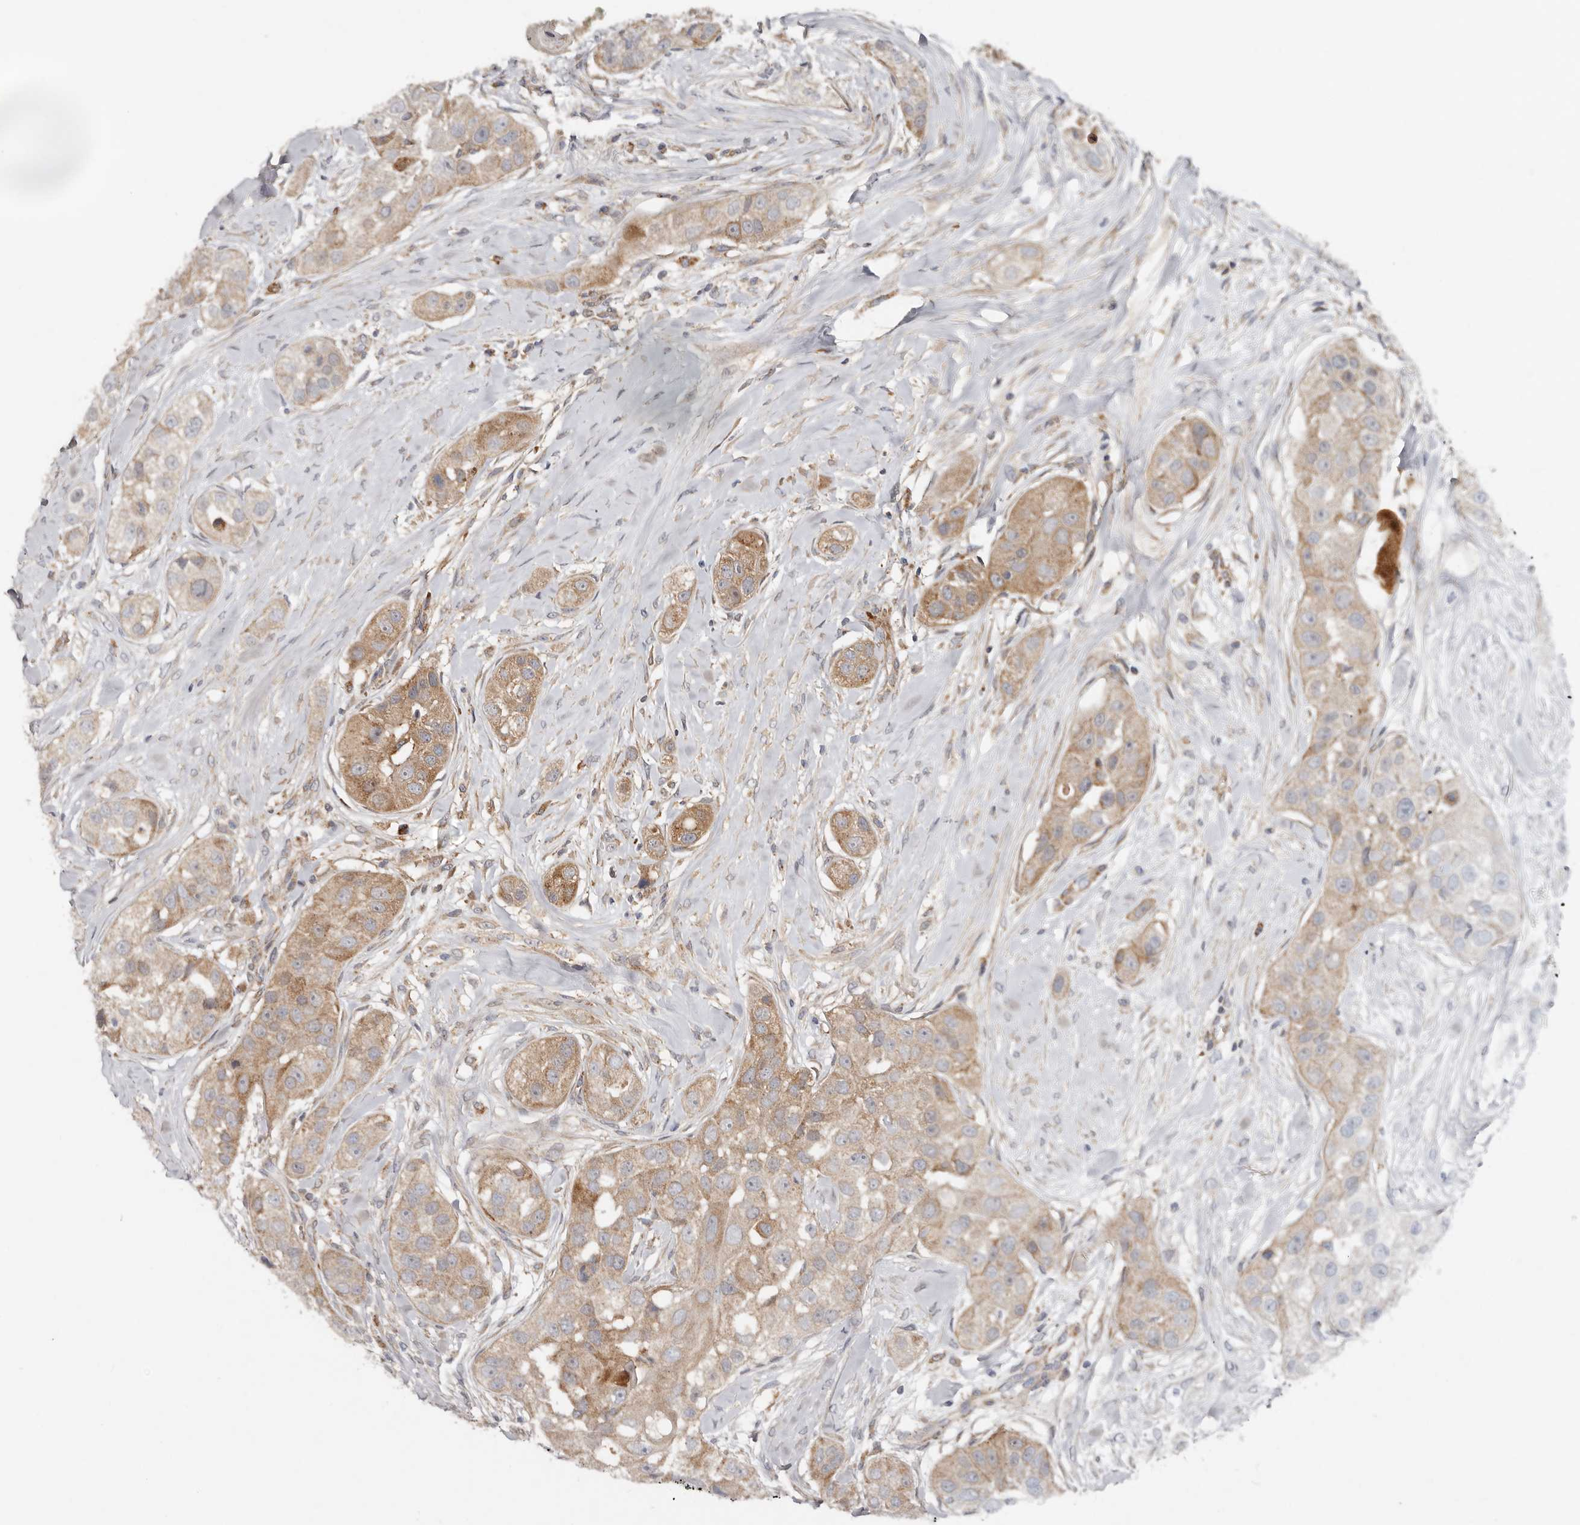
{"staining": {"intensity": "weak", "quantity": ">75%", "location": "cytoplasmic/membranous"}, "tissue": "head and neck cancer", "cell_type": "Tumor cells", "image_type": "cancer", "snomed": [{"axis": "morphology", "description": "Normal tissue, NOS"}, {"axis": "morphology", "description": "Squamous cell carcinoma, NOS"}, {"axis": "topography", "description": "Skeletal muscle"}, {"axis": "topography", "description": "Head-Neck"}], "caption": "Head and neck cancer tissue reveals weak cytoplasmic/membranous positivity in about >75% of tumor cells, visualized by immunohistochemistry.", "gene": "GOT1L1", "patient": {"sex": "male", "age": 51}}